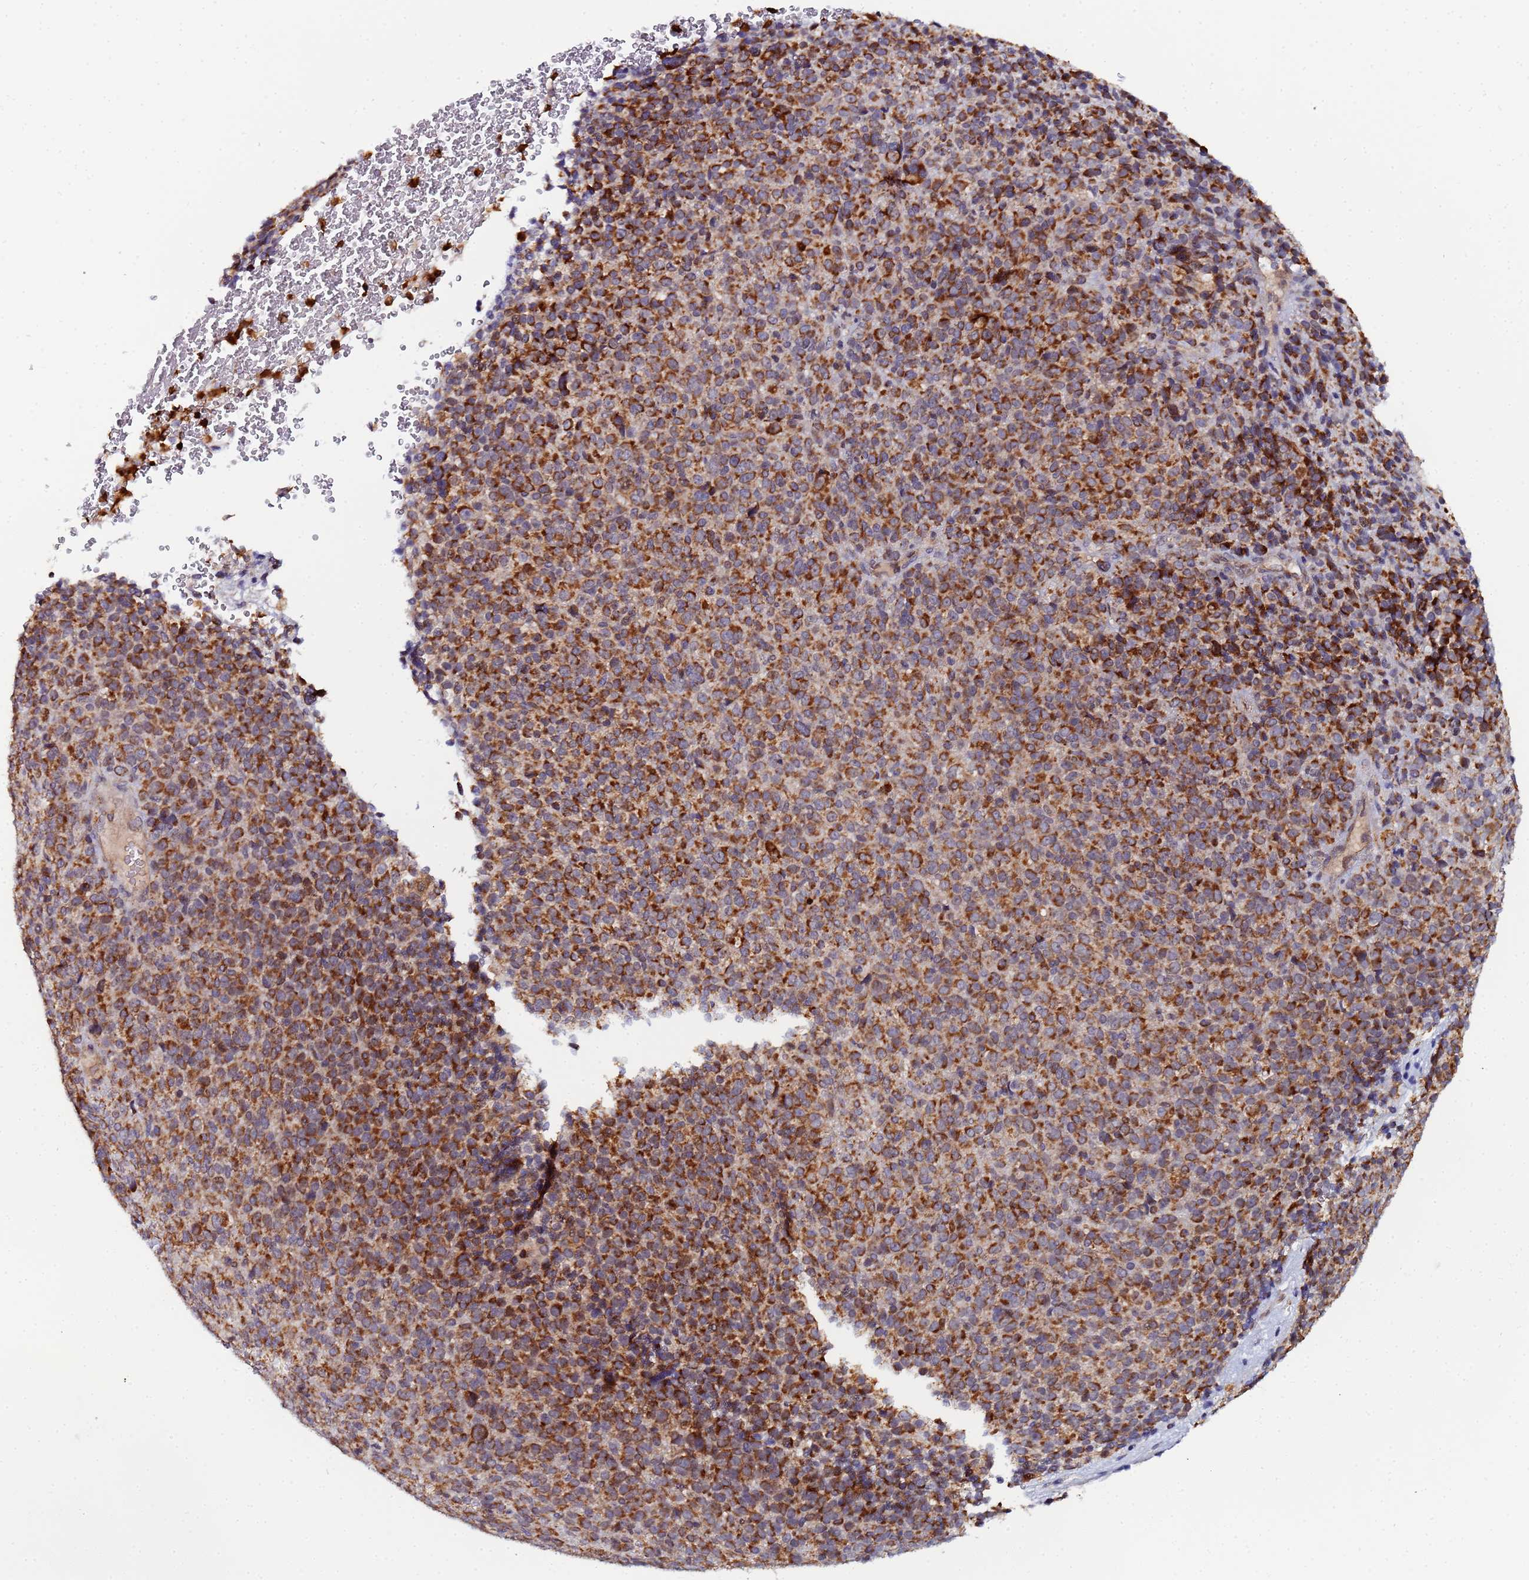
{"staining": {"intensity": "strong", "quantity": ">75%", "location": "cytoplasmic/membranous"}, "tissue": "melanoma", "cell_type": "Tumor cells", "image_type": "cancer", "snomed": [{"axis": "morphology", "description": "Malignant melanoma, Metastatic site"}, {"axis": "topography", "description": "Brain"}], "caption": "Protein staining of melanoma tissue demonstrates strong cytoplasmic/membranous positivity in about >75% of tumor cells.", "gene": "CCDC127", "patient": {"sex": "female", "age": 56}}